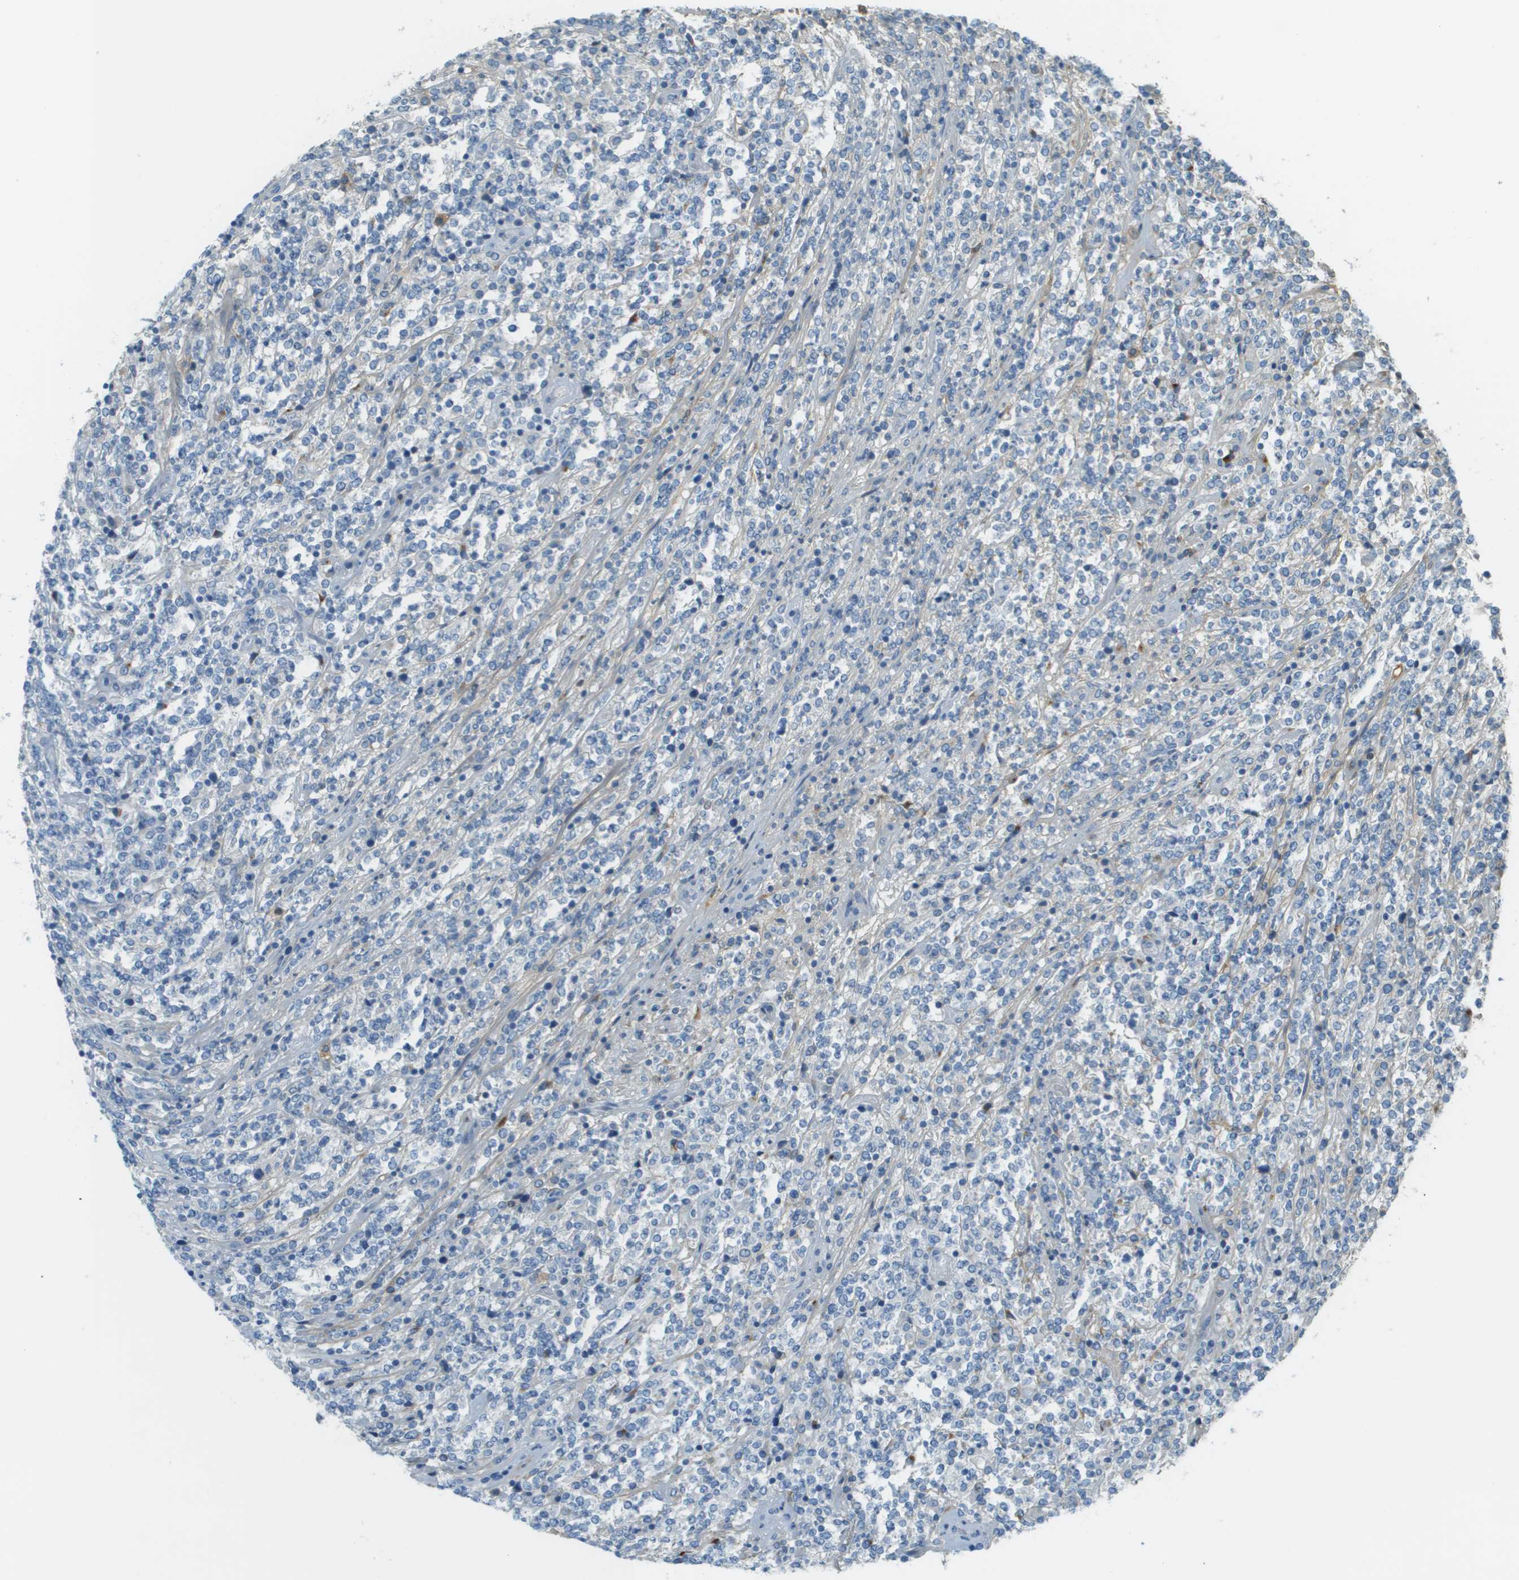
{"staining": {"intensity": "negative", "quantity": "none", "location": "none"}, "tissue": "lymphoma", "cell_type": "Tumor cells", "image_type": "cancer", "snomed": [{"axis": "morphology", "description": "Malignant lymphoma, non-Hodgkin's type, High grade"}, {"axis": "topography", "description": "Soft tissue"}], "caption": "This is a image of immunohistochemistry staining of malignant lymphoma, non-Hodgkin's type (high-grade), which shows no expression in tumor cells. (DAB immunohistochemistry visualized using brightfield microscopy, high magnification).", "gene": "DCN", "patient": {"sex": "male", "age": 18}}